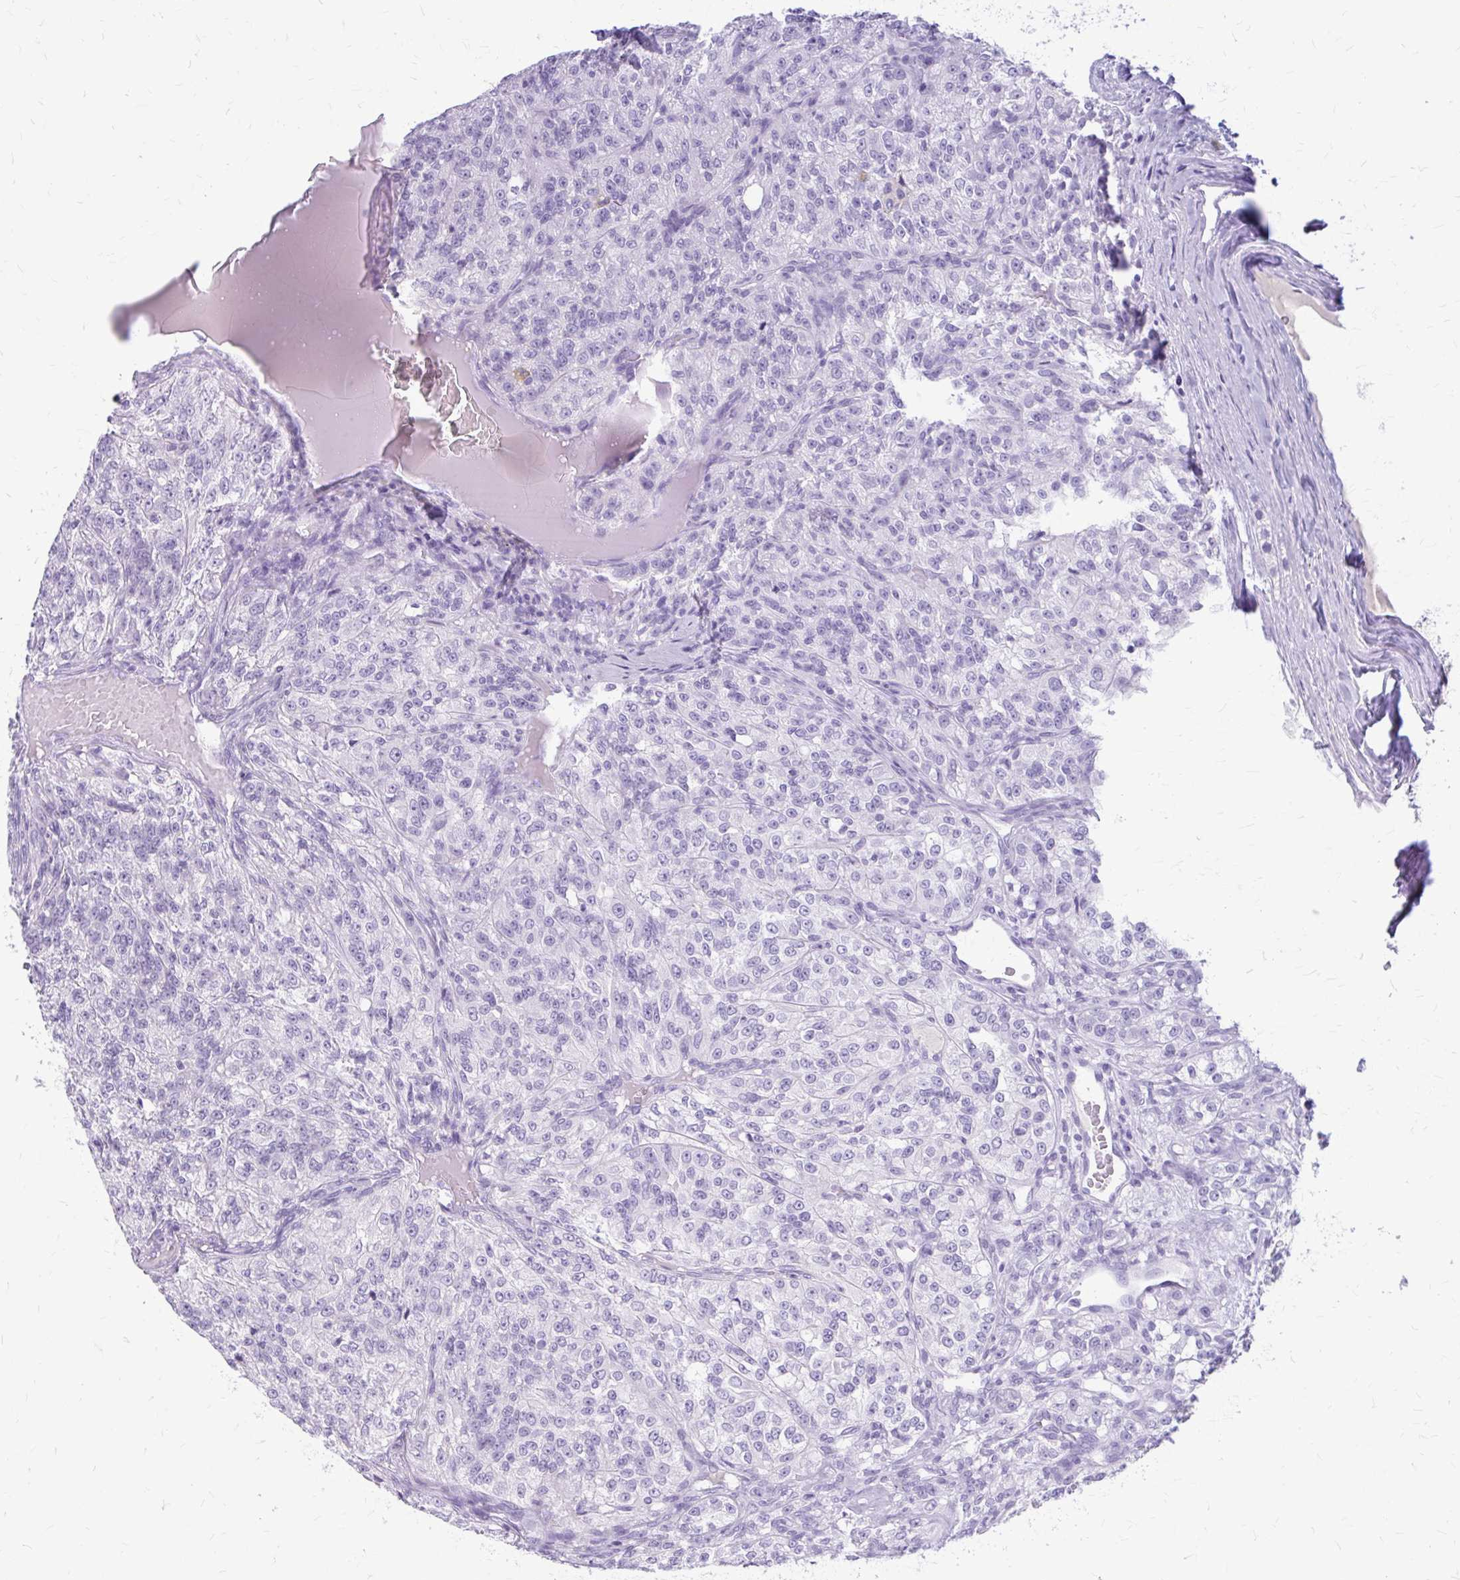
{"staining": {"intensity": "negative", "quantity": "none", "location": "none"}, "tissue": "renal cancer", "cell_type": "Tumor cells", "image_type": "cancer", "snomed": [{"axis": "morphology", "description": "Adenocarcinoma, NOS"}, {"axis": "topography", "description": "Kidney"}], "caption": "Adenocarcinoma (renal) was stained to show a protein in brown. There is no significant staining in tumor cells. (DAB (3,3'-diaminobenzidine) immunohistochemistry (IHC) with hematoxylin counter stain).", "gene": "KLHDC7A", "patient": {"sex": "female", "age": 63}}